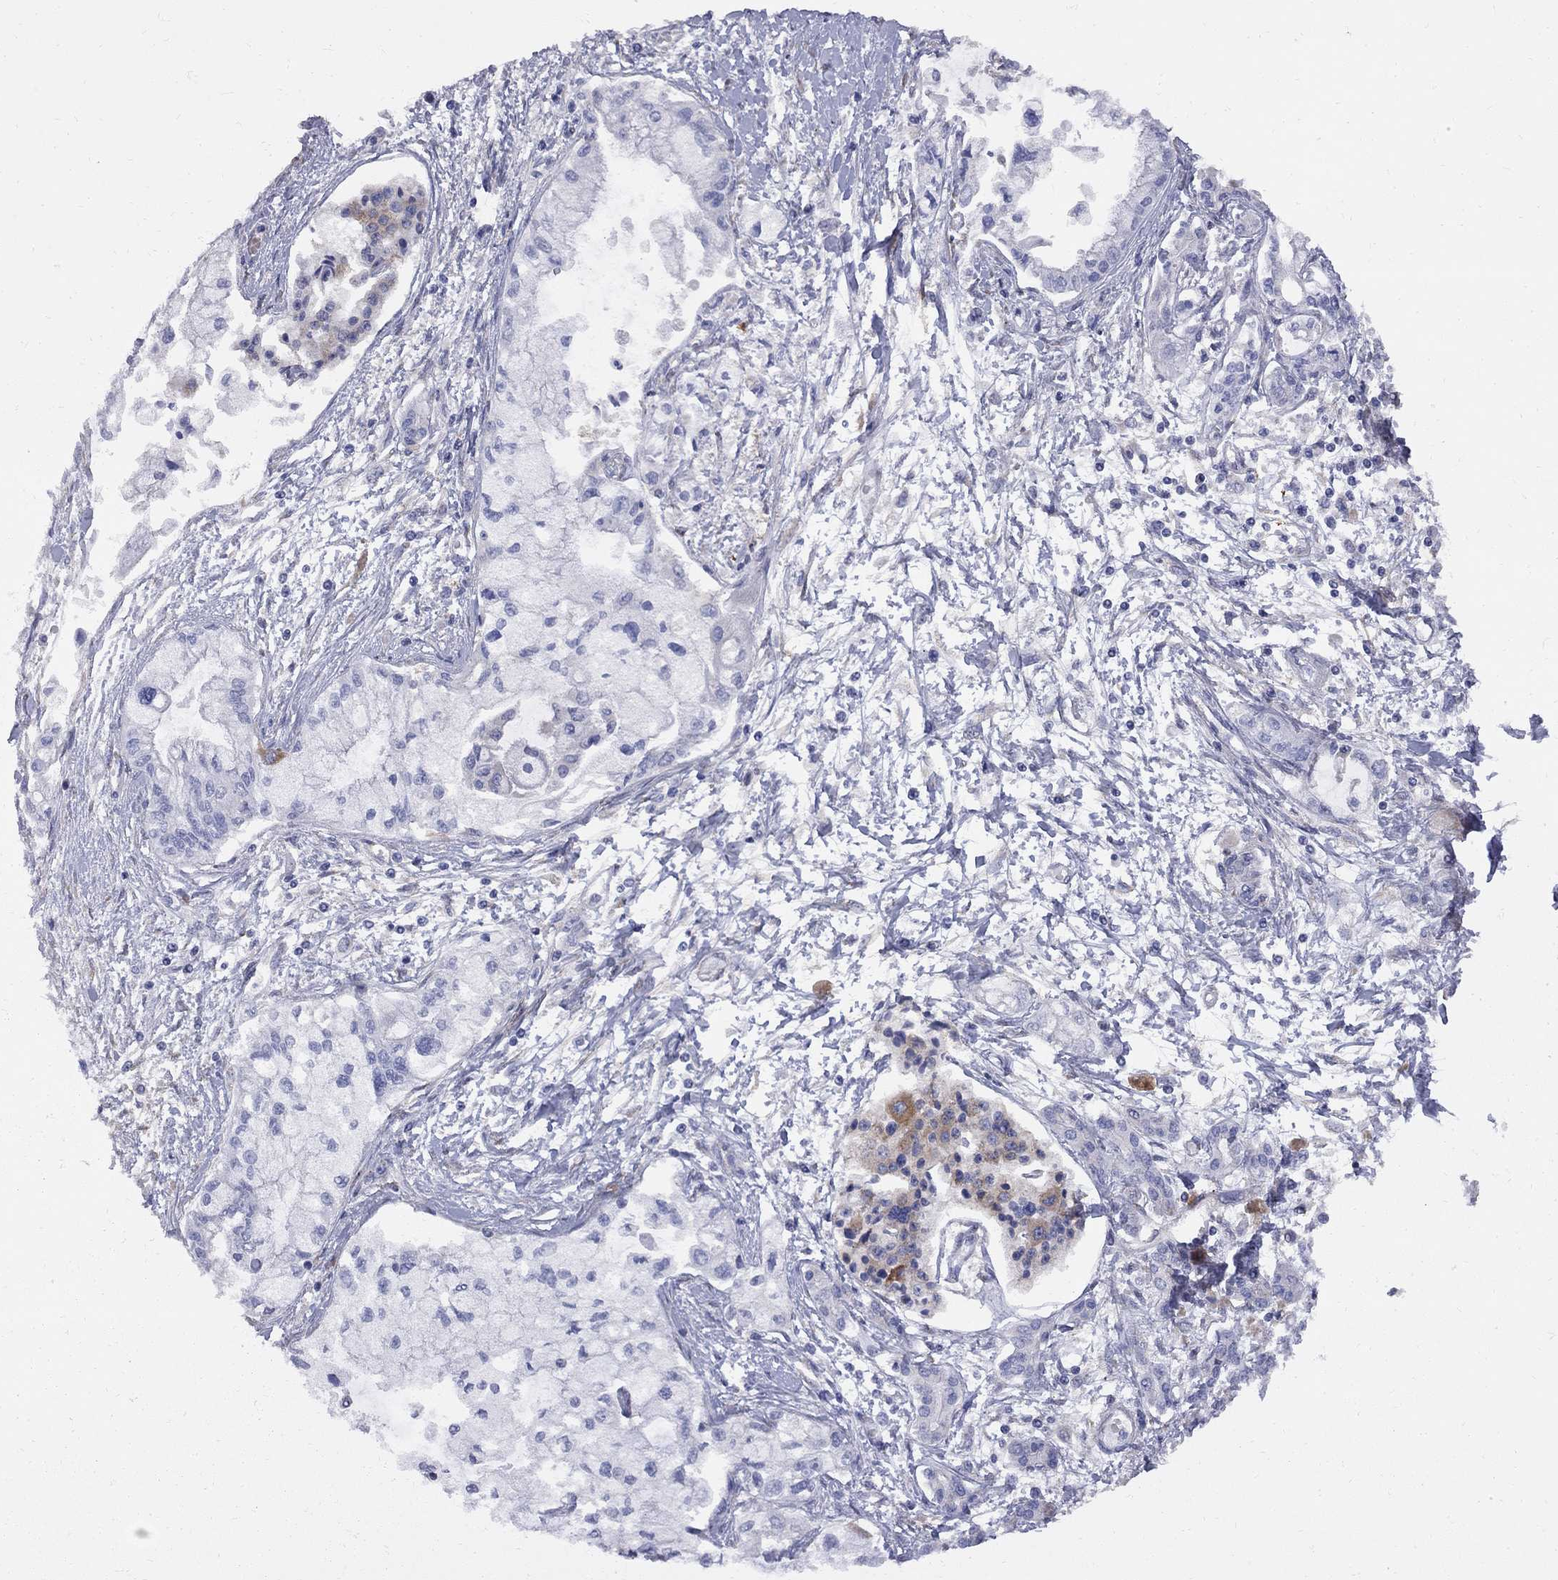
{"staining": {"intensity": "negative", "quantity": "none", "location": "none"}, "tissue": "pancreatic cancer", "cell_type": "Tumor cells", "image_type": "cancer", "snomed": [{"axis": "morphology", "description": "Adenocarcinoma, NOS"}, {"axis": "topography", "description": "Pancreas"}], "caption": "Tumor cells are negative for protein expression in human pancreatic cancer.", "gene": "MTHFR", "patient": {"sex": "male", "age": 54}}